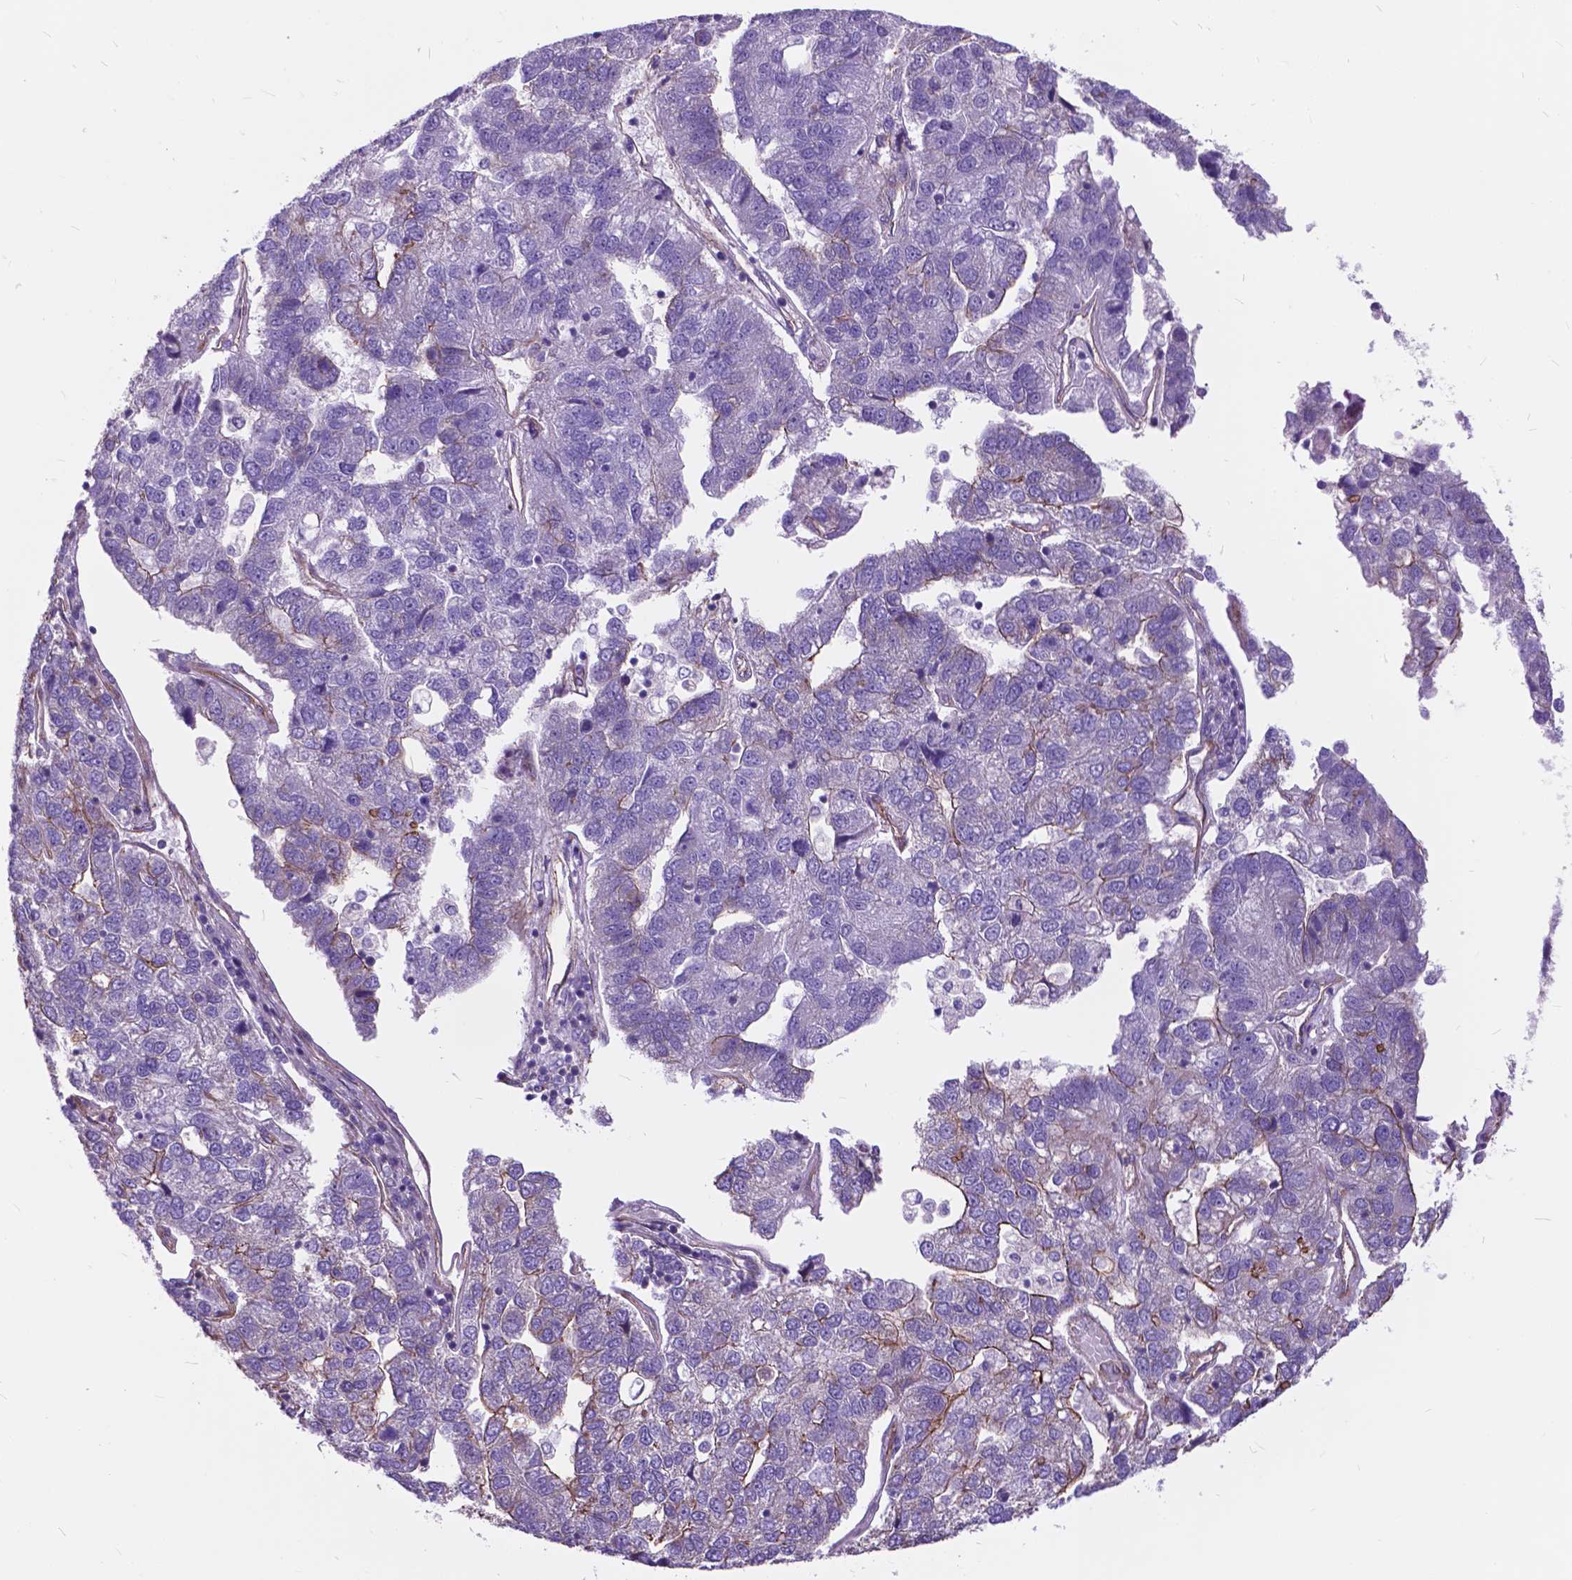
{"staining": {"intensity": "negative", "quantity": "none", "location": "none"}, "tissue": "pancreatic cancer", "cell_type": "Tumor cells", "image_type": "cancer", "snomed": [{"axis": "morphology", "description": "Adenocarcinoma, NOS"}, {"axis": "topography", "description": "Pancreas"}], "caption": "IHC of human adenocarcinoma (pancreatic) demonstrates no expression in tumor cells.", "gene": "FLT4", "patient": {"sex": "female", "age": 61}}